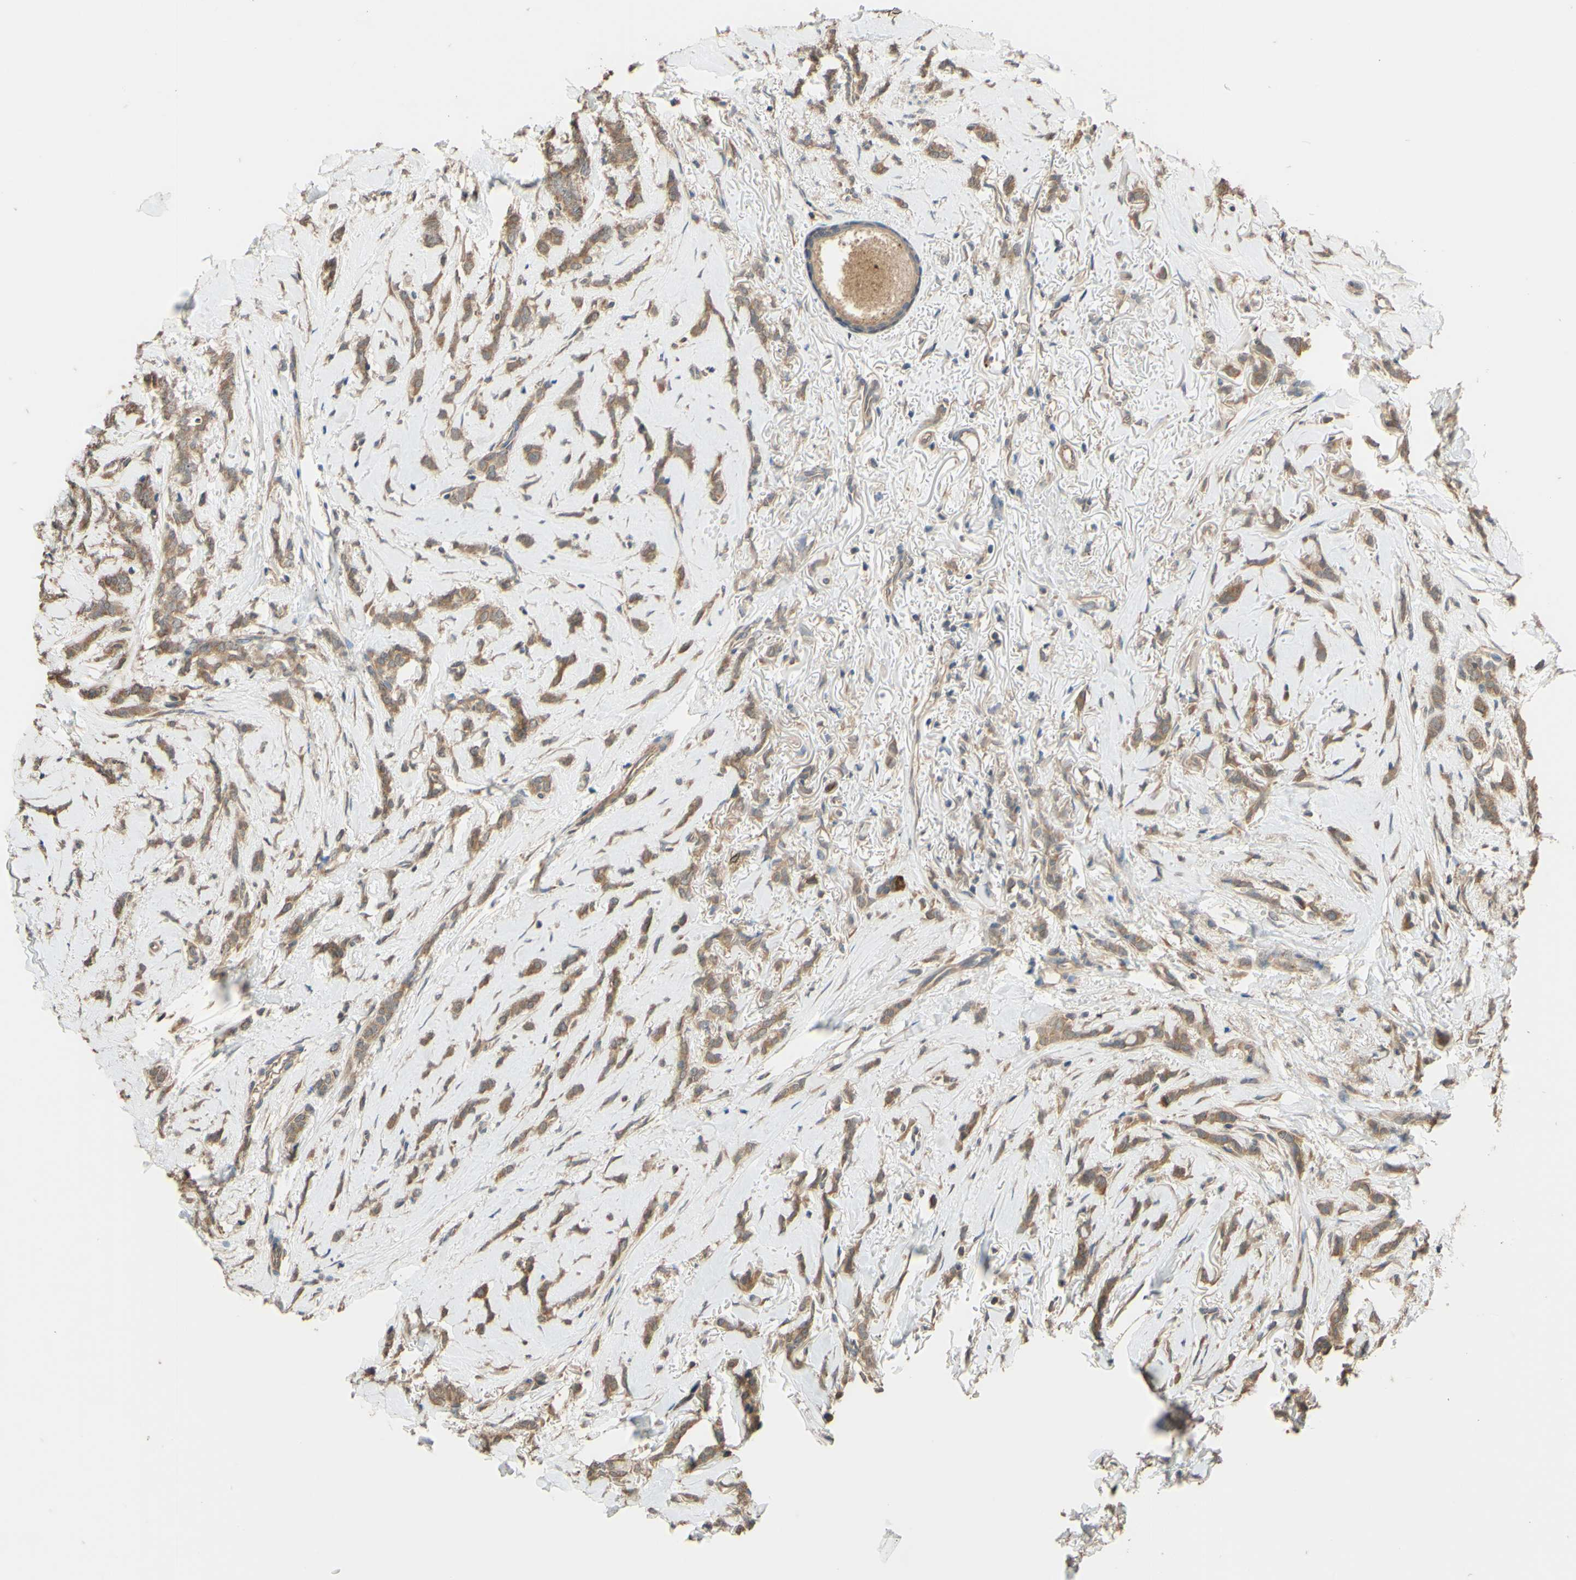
{"staining": {"intensity": "moderate", "quantity": ">75%", "location": "cytoplasmic/membranous"}, "tissue": "breast cancer", "cell_type": "Tumor cells", "image_type": "cancer", "snomed": [{"axis": "morphology", "description": "Lobular carcinoma"}, {"axis": "topography", "description": "Skin"}, {"axis": "topography", "description": "Breast"}], "caption": "Immunohistochemical staining of breast cancer (lobular carcinoma) shows medium levels of moderate cytoplasmic/membranous protein expression in approximately >75% of tumor cells. Using DAB (brown) and hematoxylin (blue) stains, captured at high magnification using brightfield microscopy.", "gene": "SMIM19", "patient": {"sex": "female", "age": 46}}